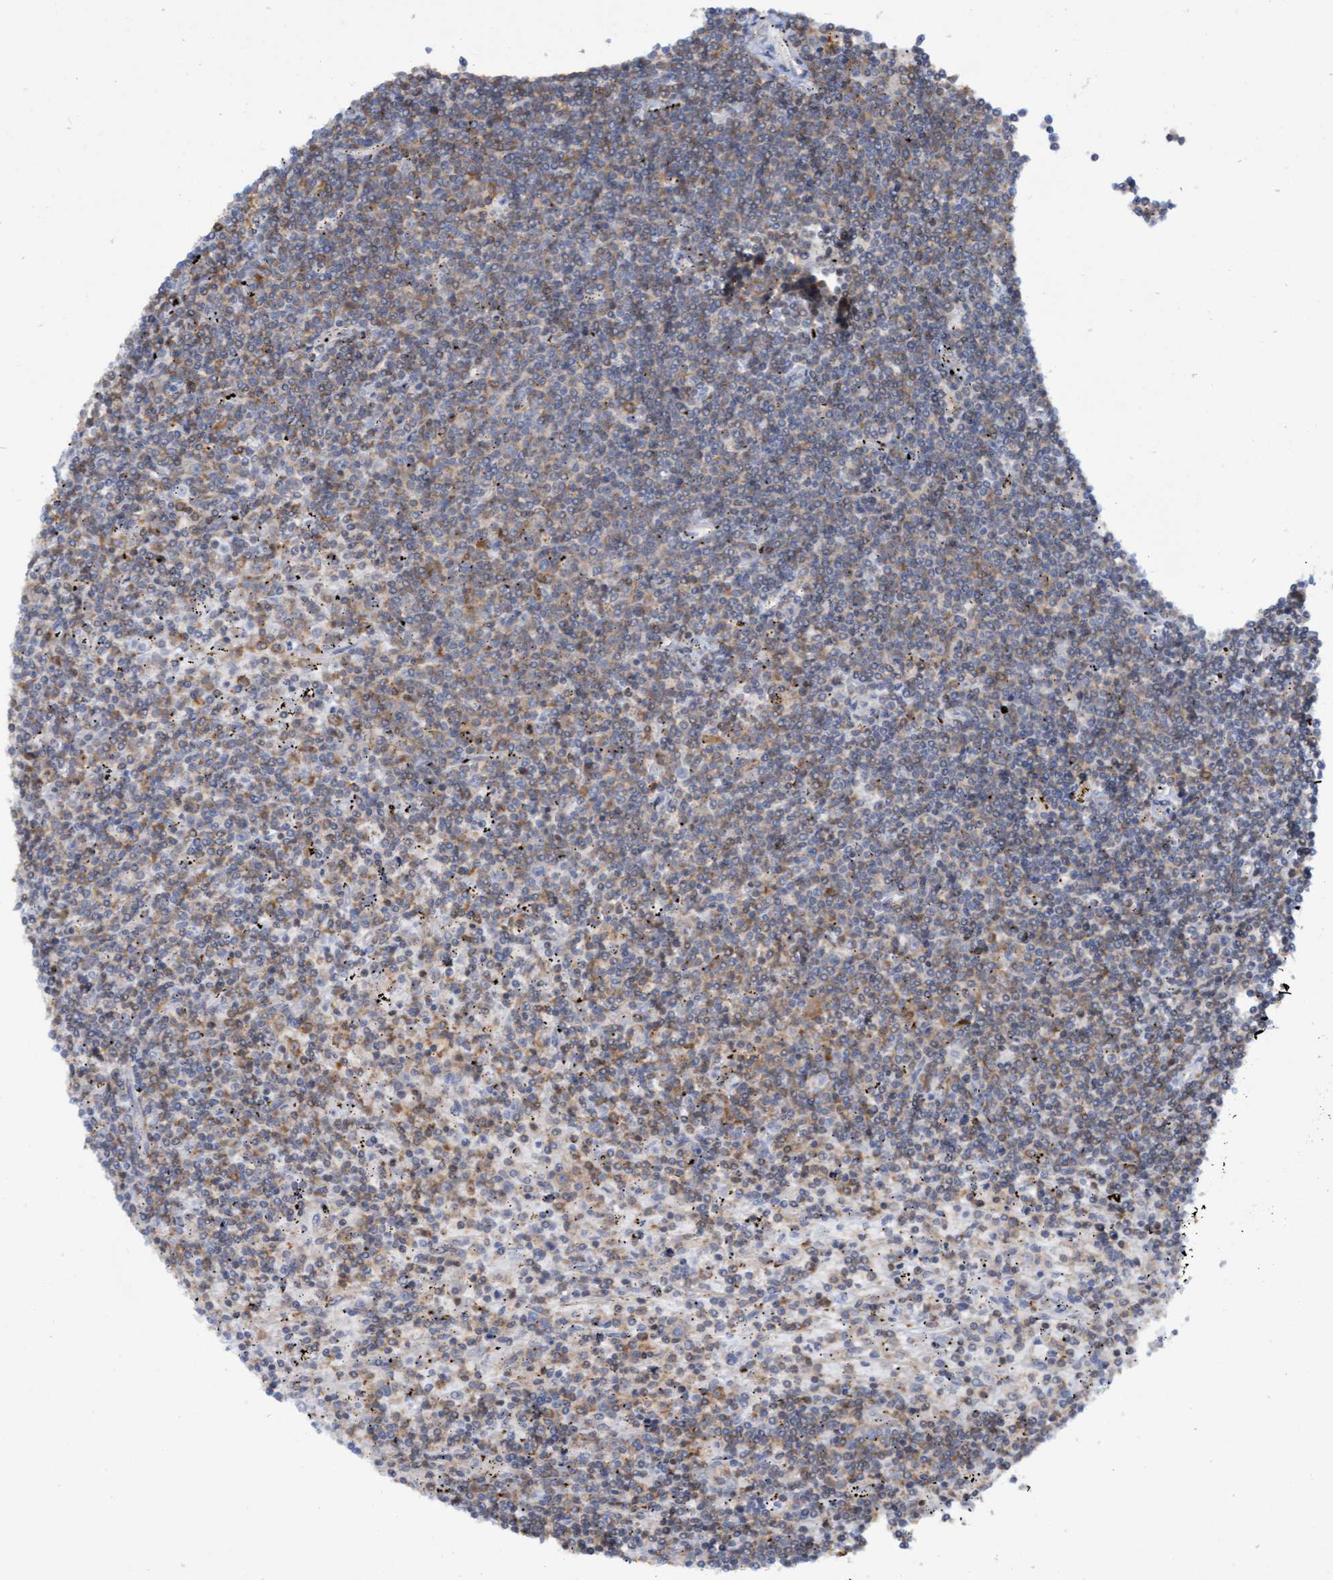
{"staining": {"intensity": "weak", "quantity": "25%-75%", "location": "cytoplasmic/membranous"}, "tissue": "lymphoma", "cell_type": "Tumor cells", "image_type": "cancer", "snomed": [{"axis": "morphology", "description": "Malignant lymphoma, non-Hodgkin's type, Low grade"}, {"axis": "topography", "description": "Spleen"}], "caption": "Immunohistochemical staining of malignant lymphoma, non-Hodgkin's type (low-grade) exhibits weak cytoplasmic/membranous protein positivity in about 25%-75% of tumor cells. (Stains: DAB (3,3'-diaminobenzidine) in brown, nuclei in blue, Microscopy: brightfield microscopy at high magnification).", "gene": "FNBP1", "patient": {"sex": "male", "age": 76}}